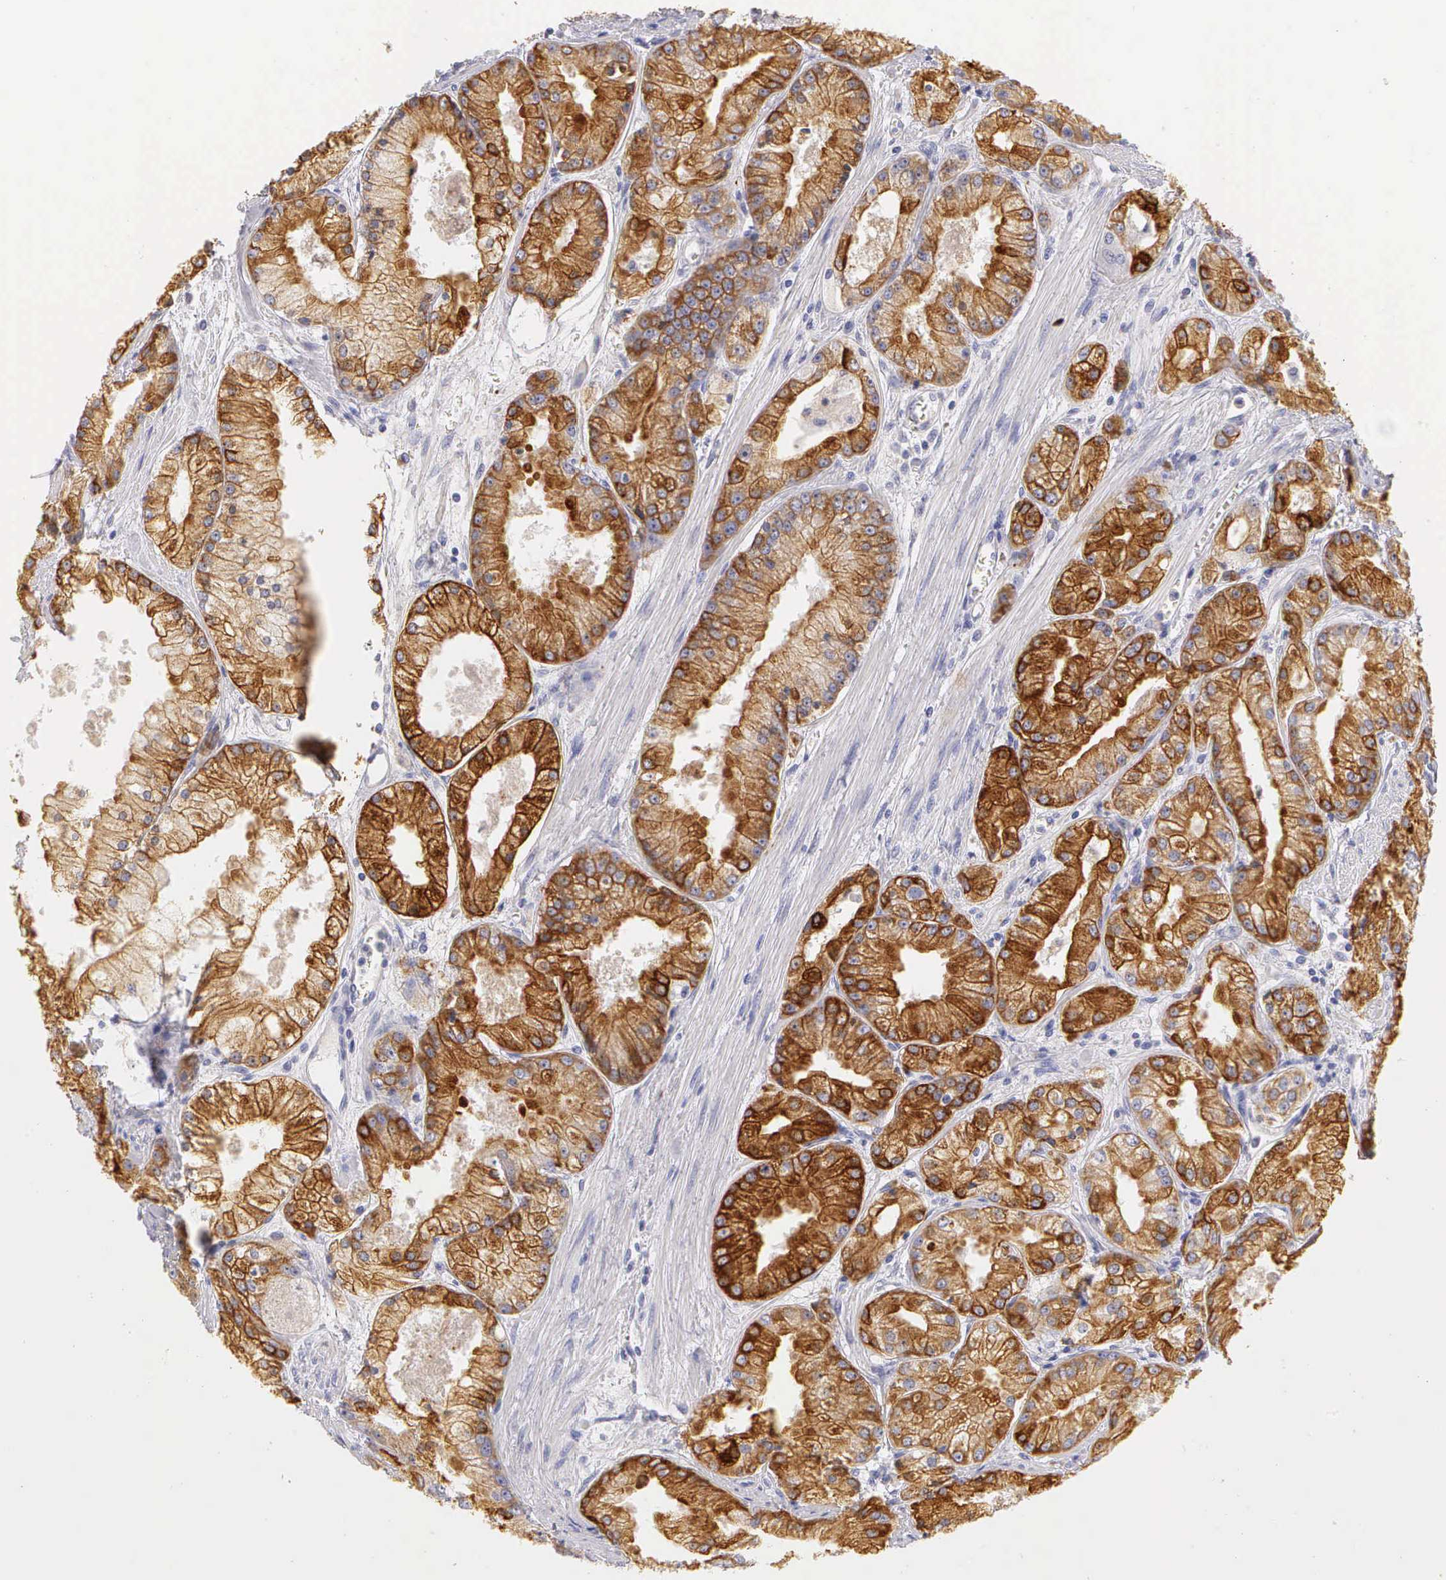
{"staining": {"intensity": "moderate", "quantity": ">75%", "location": "cytoplasmic/membranous"}, "tissue": "prostate cancer", "cell_type": "Tumor cells", "image_type": "cancer", "snomed": [{"axis": "morphology", "description": "Adenocarcinoma, Medium grade"}, {"axis": "topography", "description": "Prostate"}], "caption": "Immunohistochemistry (IHC) staining of prostate cancer (adenocarcinoma (medium-grade)), which exhibits medium levels of moderate cytoplasmic/membranous expression in about >75% of tumor cells indicating moderate cytoplasmic/membranous protein expression. The staining was performed using DAB (3,3'-diaminobenzidine) (brown) for protein detection and nuclei were counterstained in hematoxylin (blue).", "gene": "KRT17", "patient": {"sex": "male", "age": 72}}